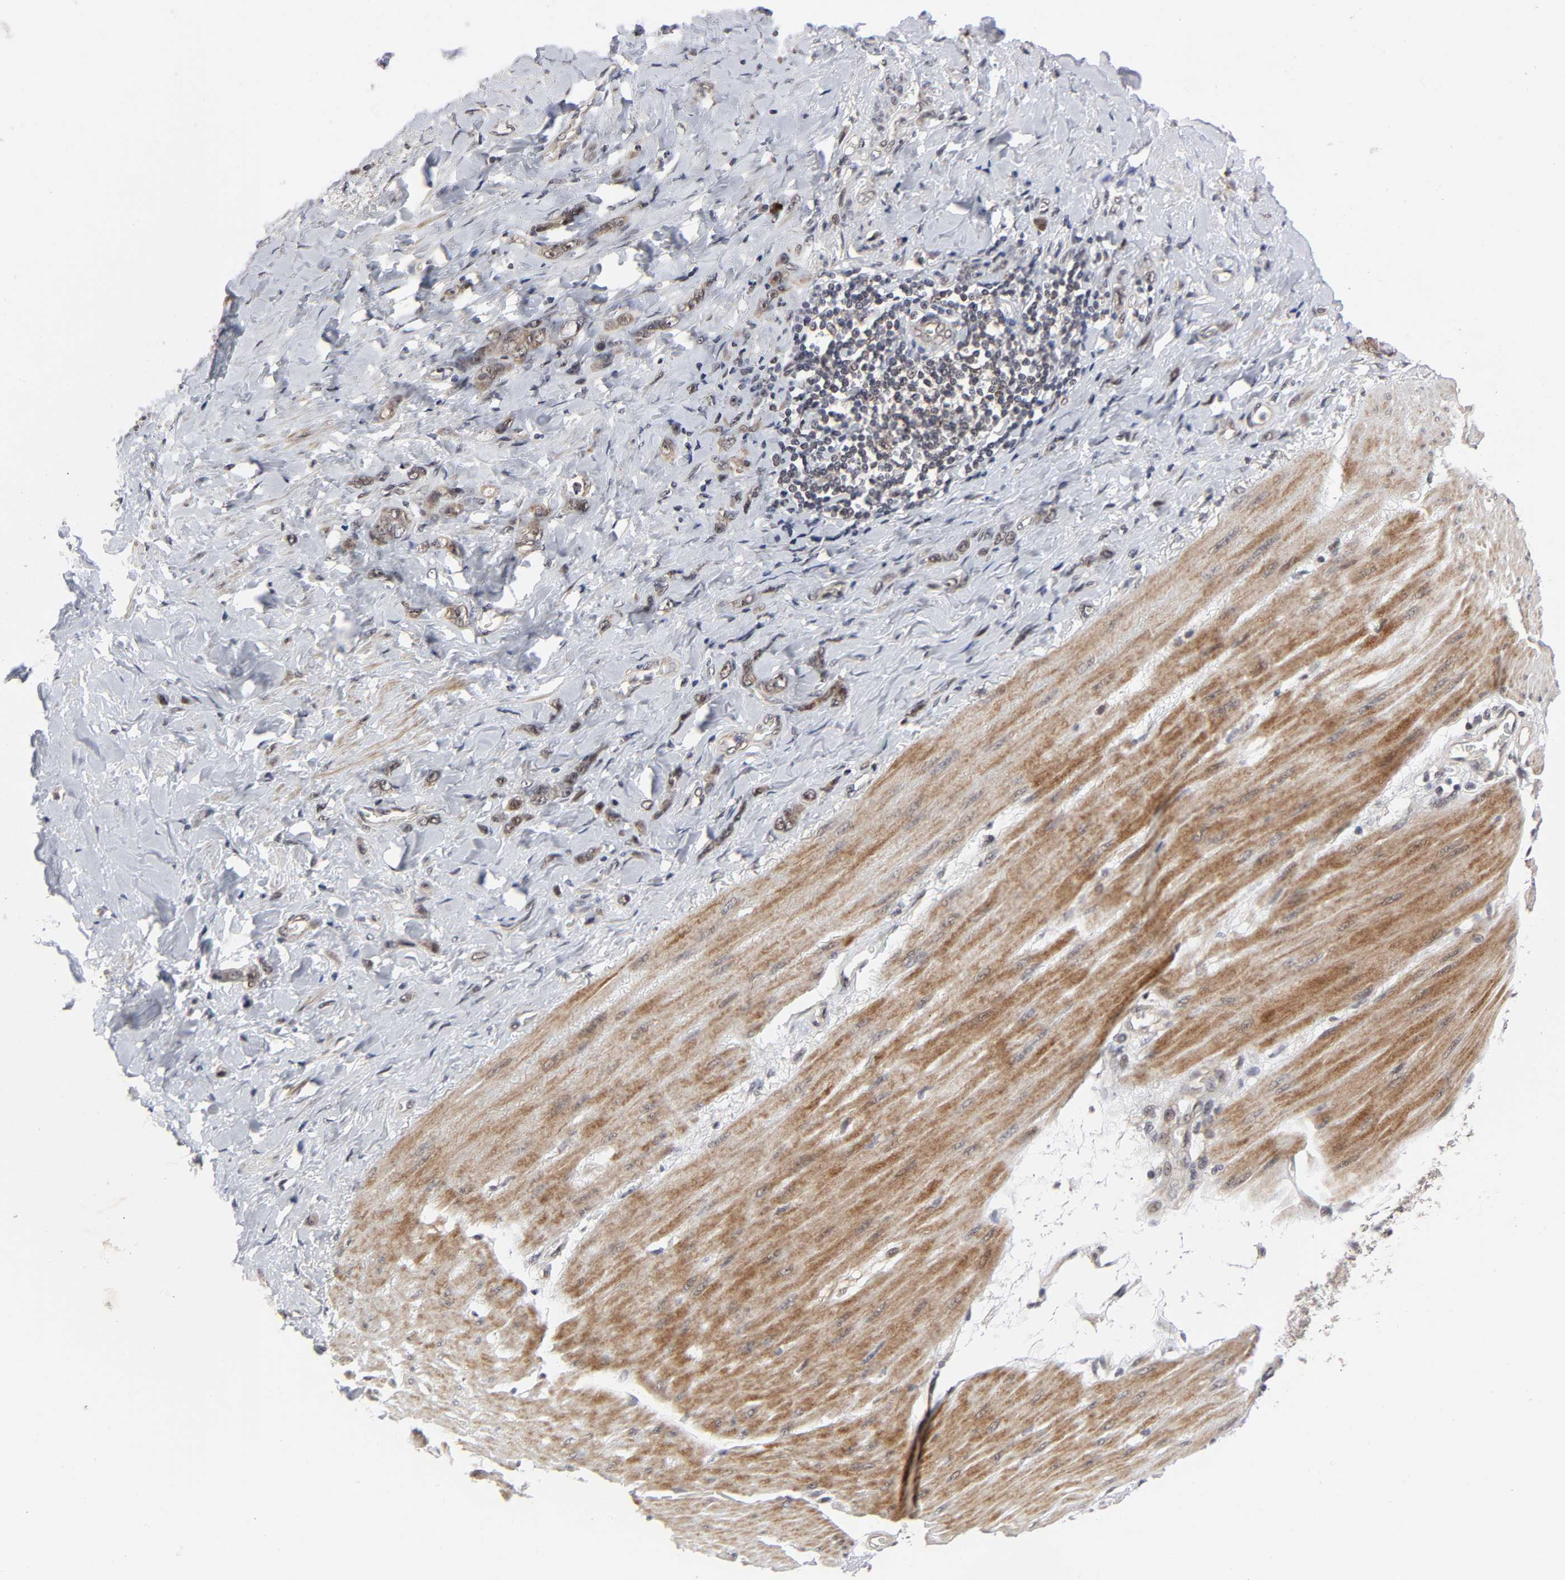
{"staining": {"intensity": "moderate", "quantity": ">75%", "location": "nuclear"}, "tissue": "stomach cancer", "cell_type": "Tumor cells", "image_type": "cancer", "snomed": [{"axis": "morphology", "description": "Normal tissue, NOS"}, {"axis": "morphology", "description": "Adenocarcinoma, NOS"}, {"axis": "topography", "description": "Stomach"}], "caption": "Immunohistochemistry (IHC) of human stomach cancer exhibits medium levels of moderate nuclear positivity in approximately >75% of tumor cells. The staining was performed using DAB (3,3'-diaminobenzidine) to visualize the protein expression in brown, while the nuclei were stained in blue with hematoxylin (Magnification: 20x).", "gene": "ZKSCAN8", "patient": {"sex": "male", "age": 82}}